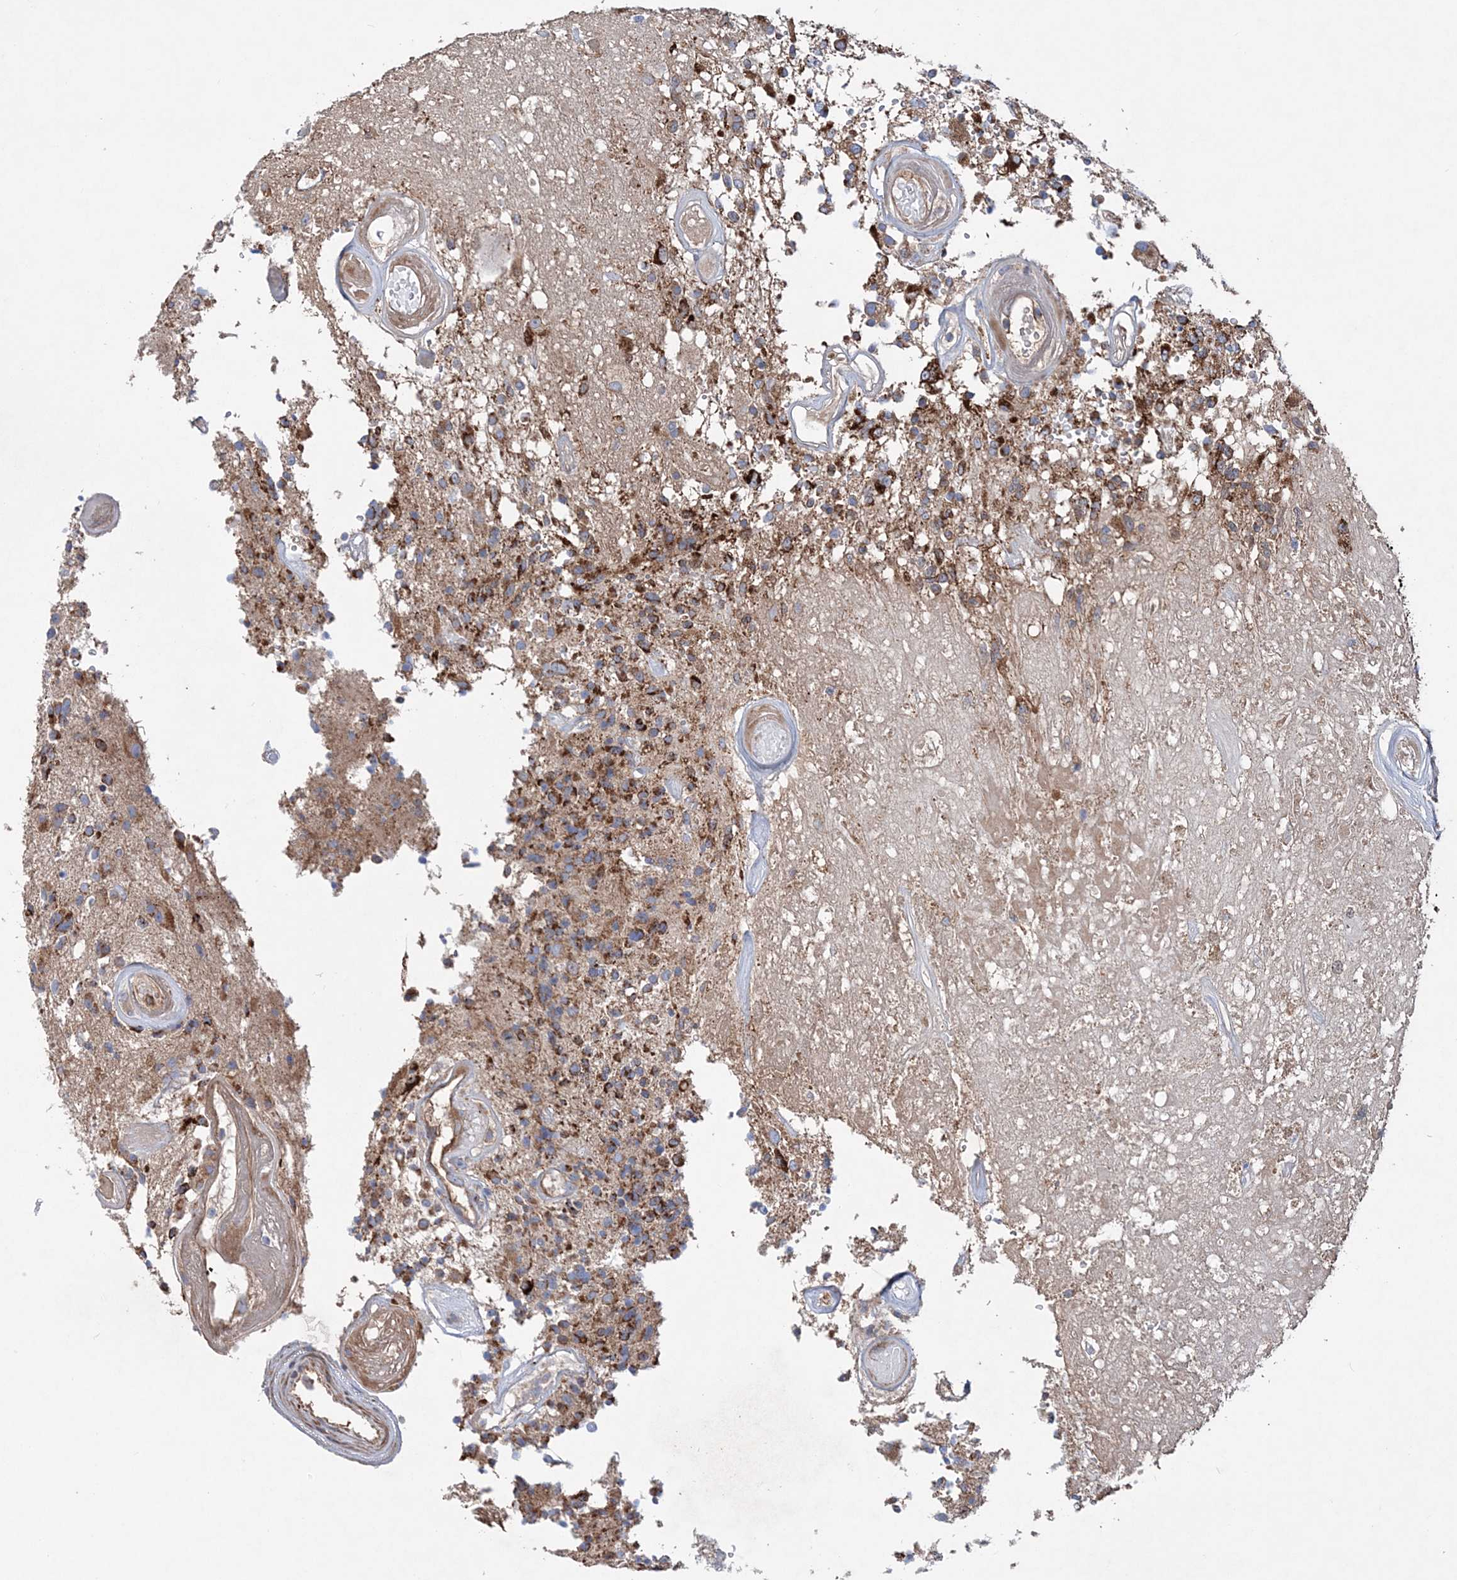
{"staining": {"intensity": "moderate", "quantity": ">75%", "location": "cytoplasmic/membranous"}, "tissue": "glioma", "cell_type": "Tumor cells", "image_type": "cancer", "snomed": [{"axis": "morphology", "description": "Glioma, malignant, High grade"}, {"axis": "morphology", "description": "Glioblastoma, NOS"}, {"axis": "topography", "description": "Brain"}], "caption": "Glioblastoma tissue reveals moderate cytoplasmic/membranous staining in approximately >75% of tumor cells, visualized by immunohistochemistry.", "gene": "NGLY1", "patient": {"sex": "male", "age": 60}}